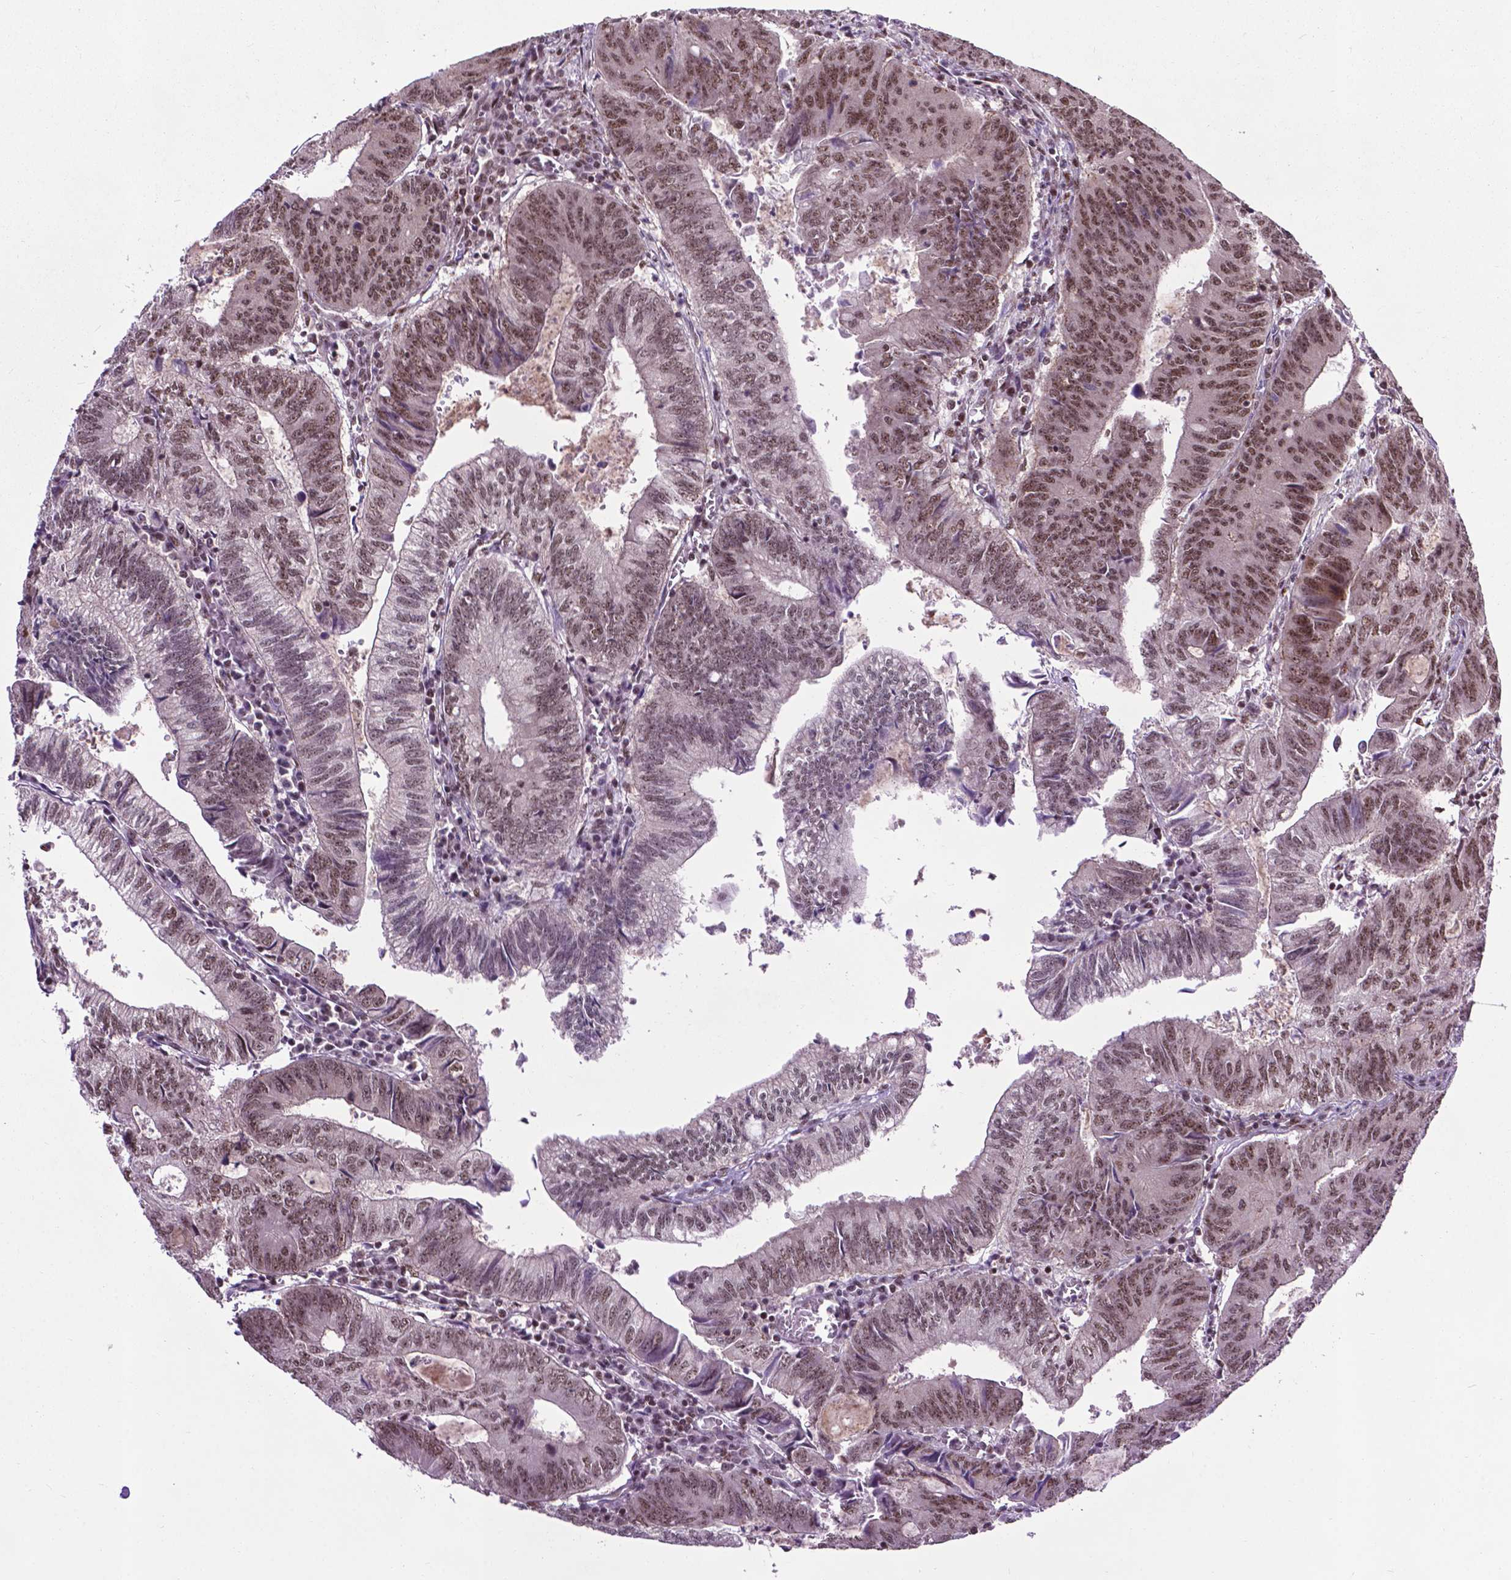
{"staining": {"intensity": "strong", "quantity": "25%-75%", "location": "nuclear"}, "tissue": "colorectal cancer", "cell_type": "Tumor cells", "image_type": "cancer", "snomed": [{"axis": "morphology", "description": "Adenocarcinoma, NOS"}, {"axis": "topography", "description": "Colon"}], "caption": "Human colorectal cancer (adenocarcinoma) stained for a protein (brown) exhibits strong nuclear positive positivity in approximately 25%-75% of tumor cells.", "gene": "EAF1", "patient": {"sex": "male", "age": 67}}